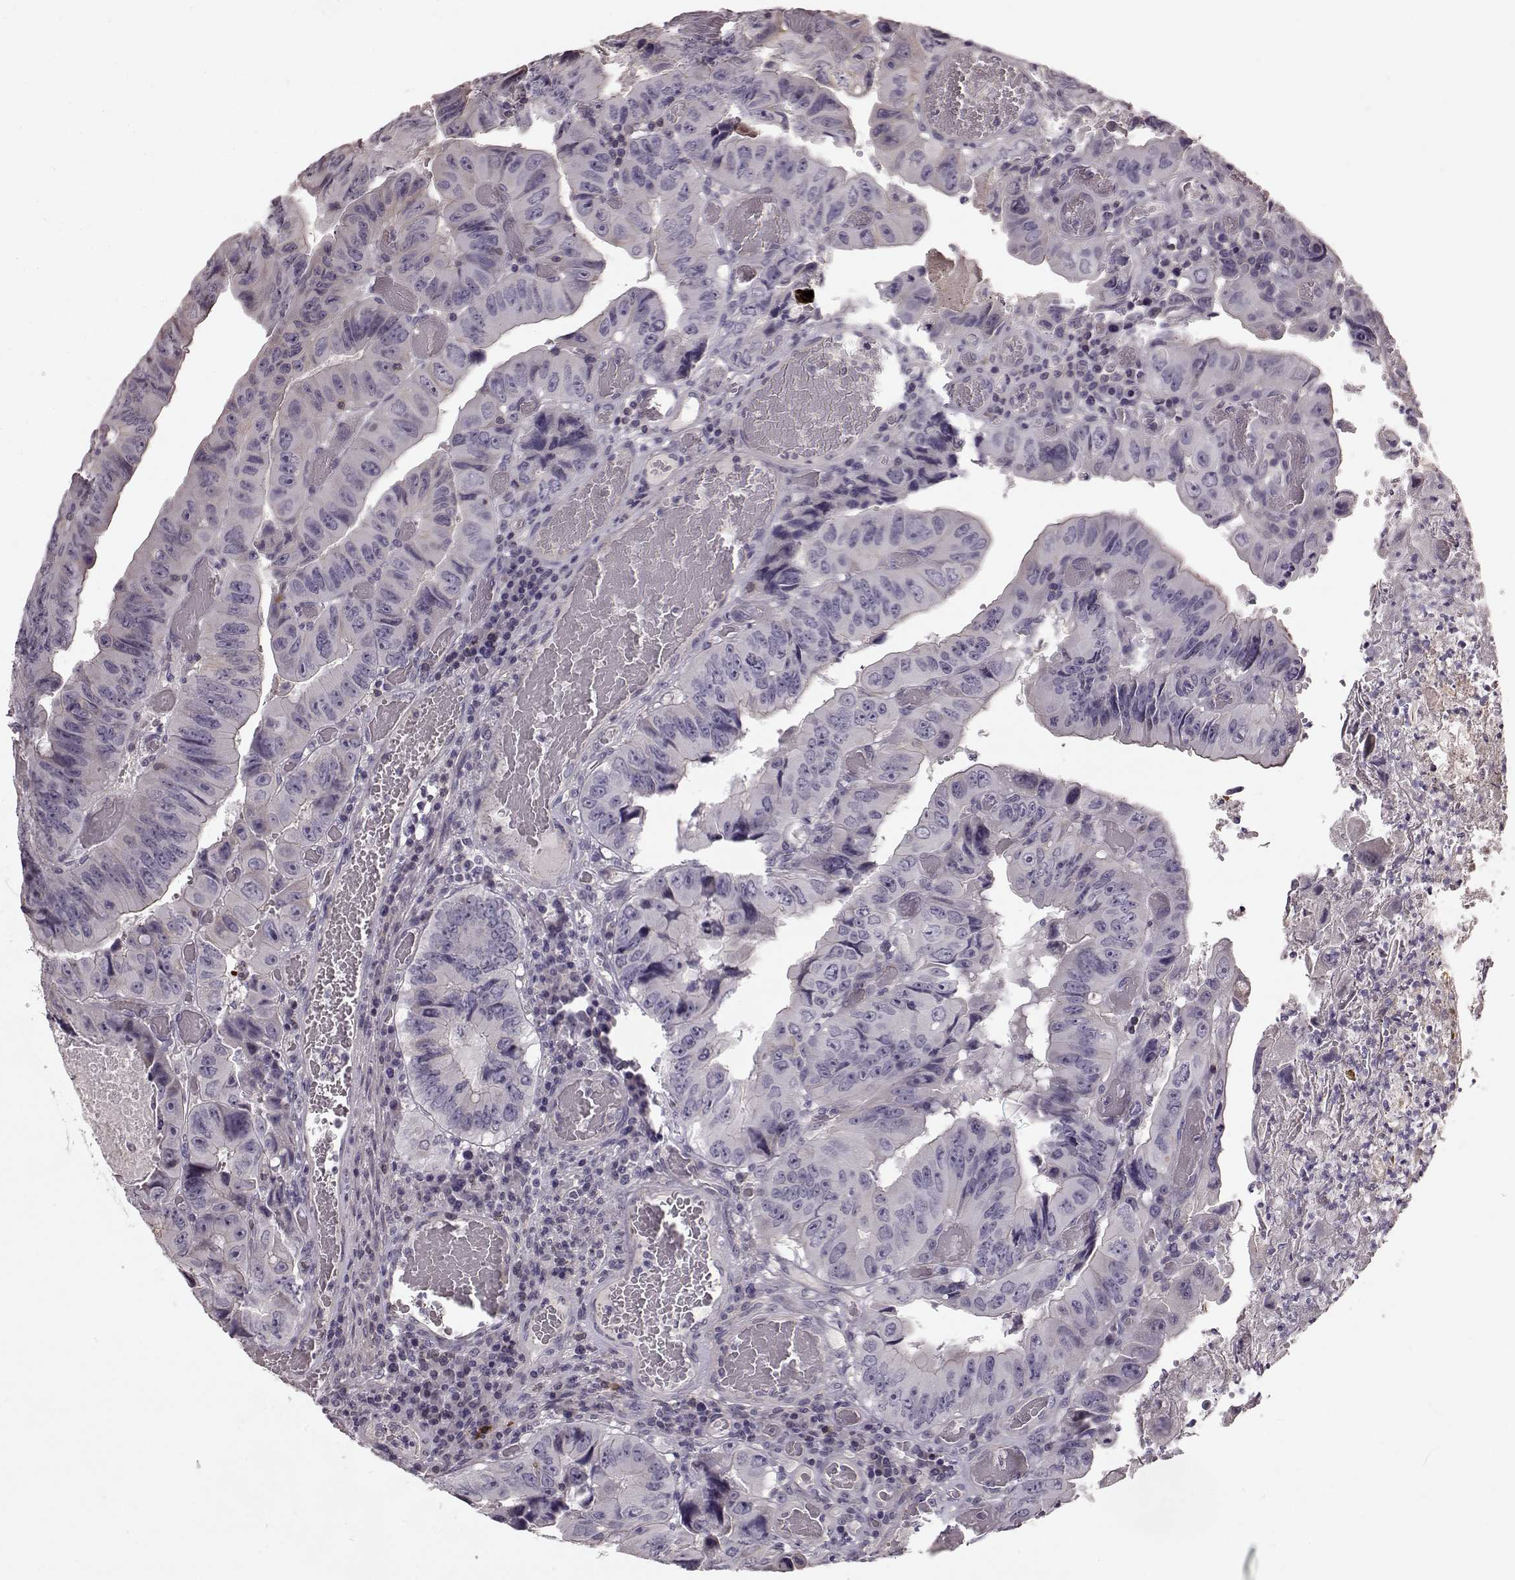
{"staining": {"intensity": "negative", "quantity": "none", "location": "none"}, "tissue": "colorectal cancer", "cell_type": "Tumor cells", "image_type": "cancer", "snomed": [{"axis": "morphology", "description": "Adenocarcinoma, NOS"}, {"axis": "topography", "description": "Colon"}], "caption": "This image is of colorectal cancer stained with immunohistochemistry (IHC) to label a protein in brown with the nuclei are counter-stained blue. There is no expression in tumor cells. (DAB (3,3'-diaminobenzidine) IHC, high magnification).", "gene": "PDCD1", "patient": {"sex": "female", "age": 84}}